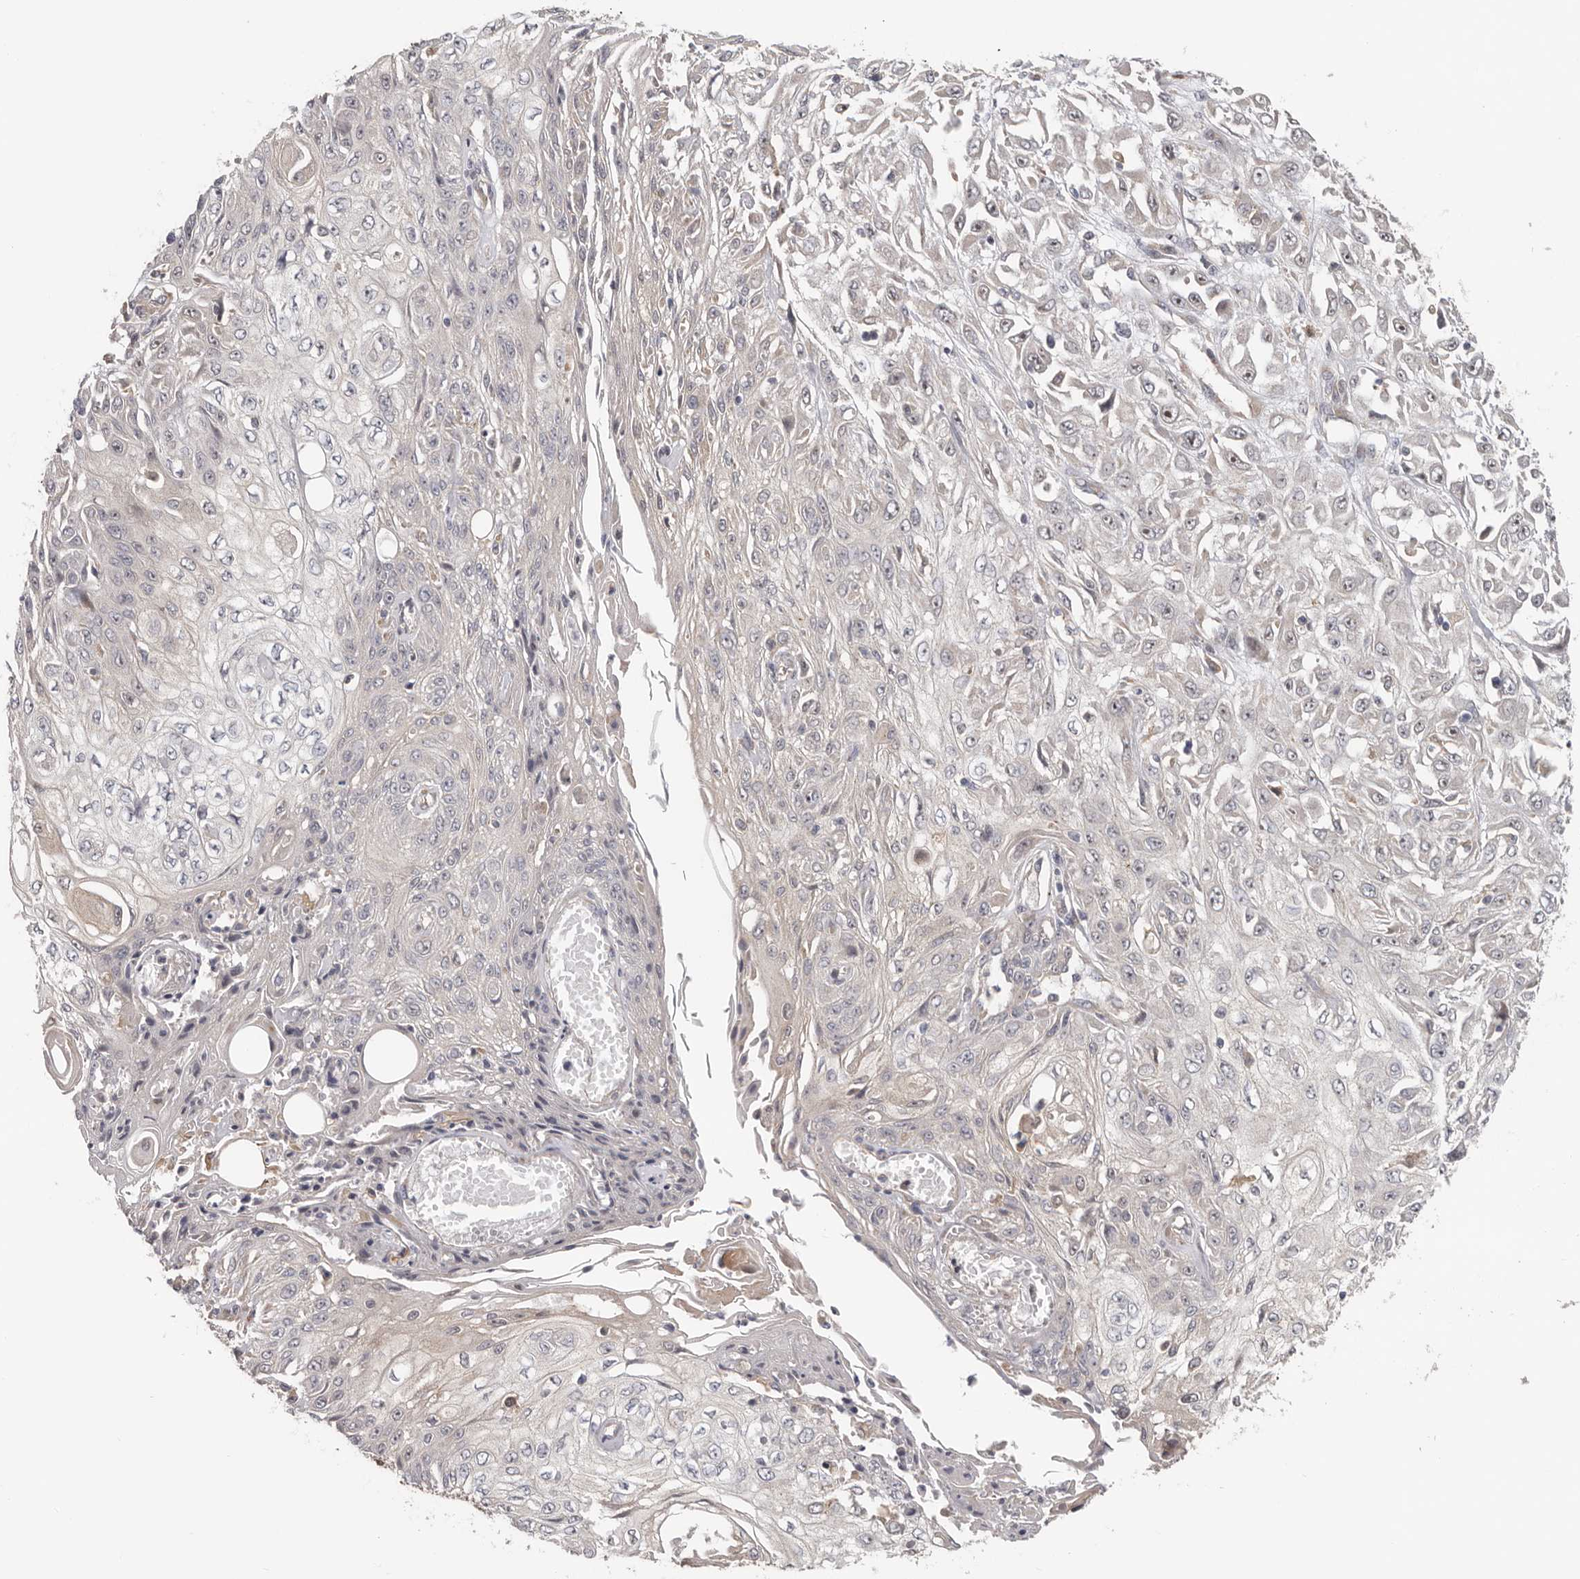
{"staining": {"intensity": "negative", "quantity": "none", "location": "none"}, "tissue": "skin cancer", "cell_type": "Tumor cells", "image_type": "cancer", "snomed": [{"axis": "morphology", "description": "Squamous cell carcinoma, NOS"}, {"axis": "morphology", "description": "Squamous cell carcinoma, metastatic, NOS"}, {"axis": "topography", "description": "Skin"}, {"axis": "topography", "description": "Lymph node"}], "caption": "DAB immunohistochemical staining of skin cancer (metastatic squamous cell carcinoma) demonstrates no significant expression in tumor cells.", "gene": "HINT3", "patient": {"sex": "male", "age": 75}}